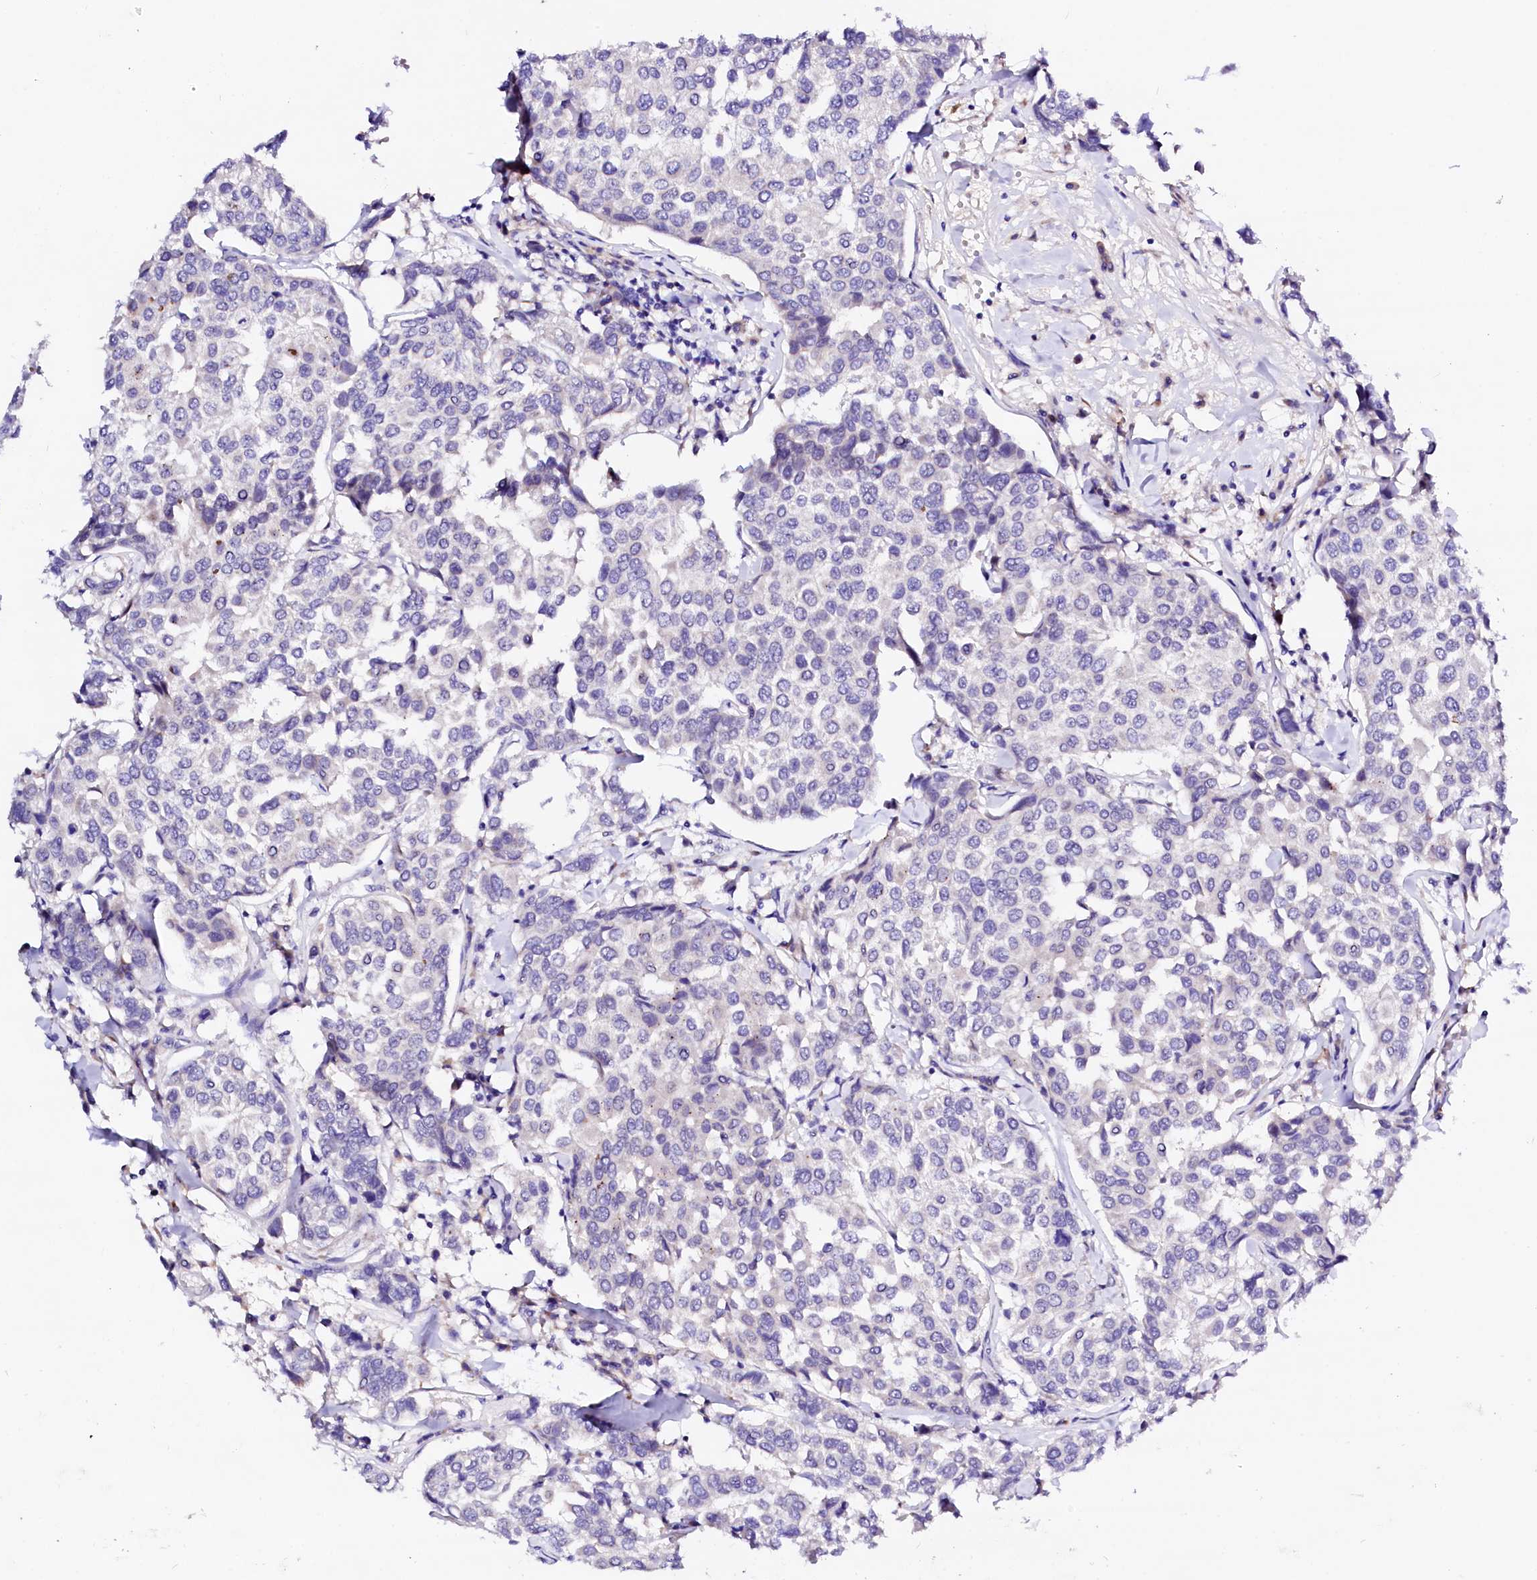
{"staining": {"intensity": "negative", "quantity": "none", "location": "none"}, "tissue": "breast cancer", "cell_type": "Tumor cells", "image_type": "cancer", "snomed": [{"axis": "morphology", "description": "Duct carcinoma"}, {"axis": "topography", "description": "Breast"}], "caption": "Immunohistochemical staining of breast cancer shows no significant positivity in tumor cells. Brightfield microscopy of IHC stained with DAB (3,3'-diaminobenzidine) (brown) and hematoxylin (blue), captured at high magnification.", "gene": "BTBD16", "patient": {"sex": "female", "age": 55}}